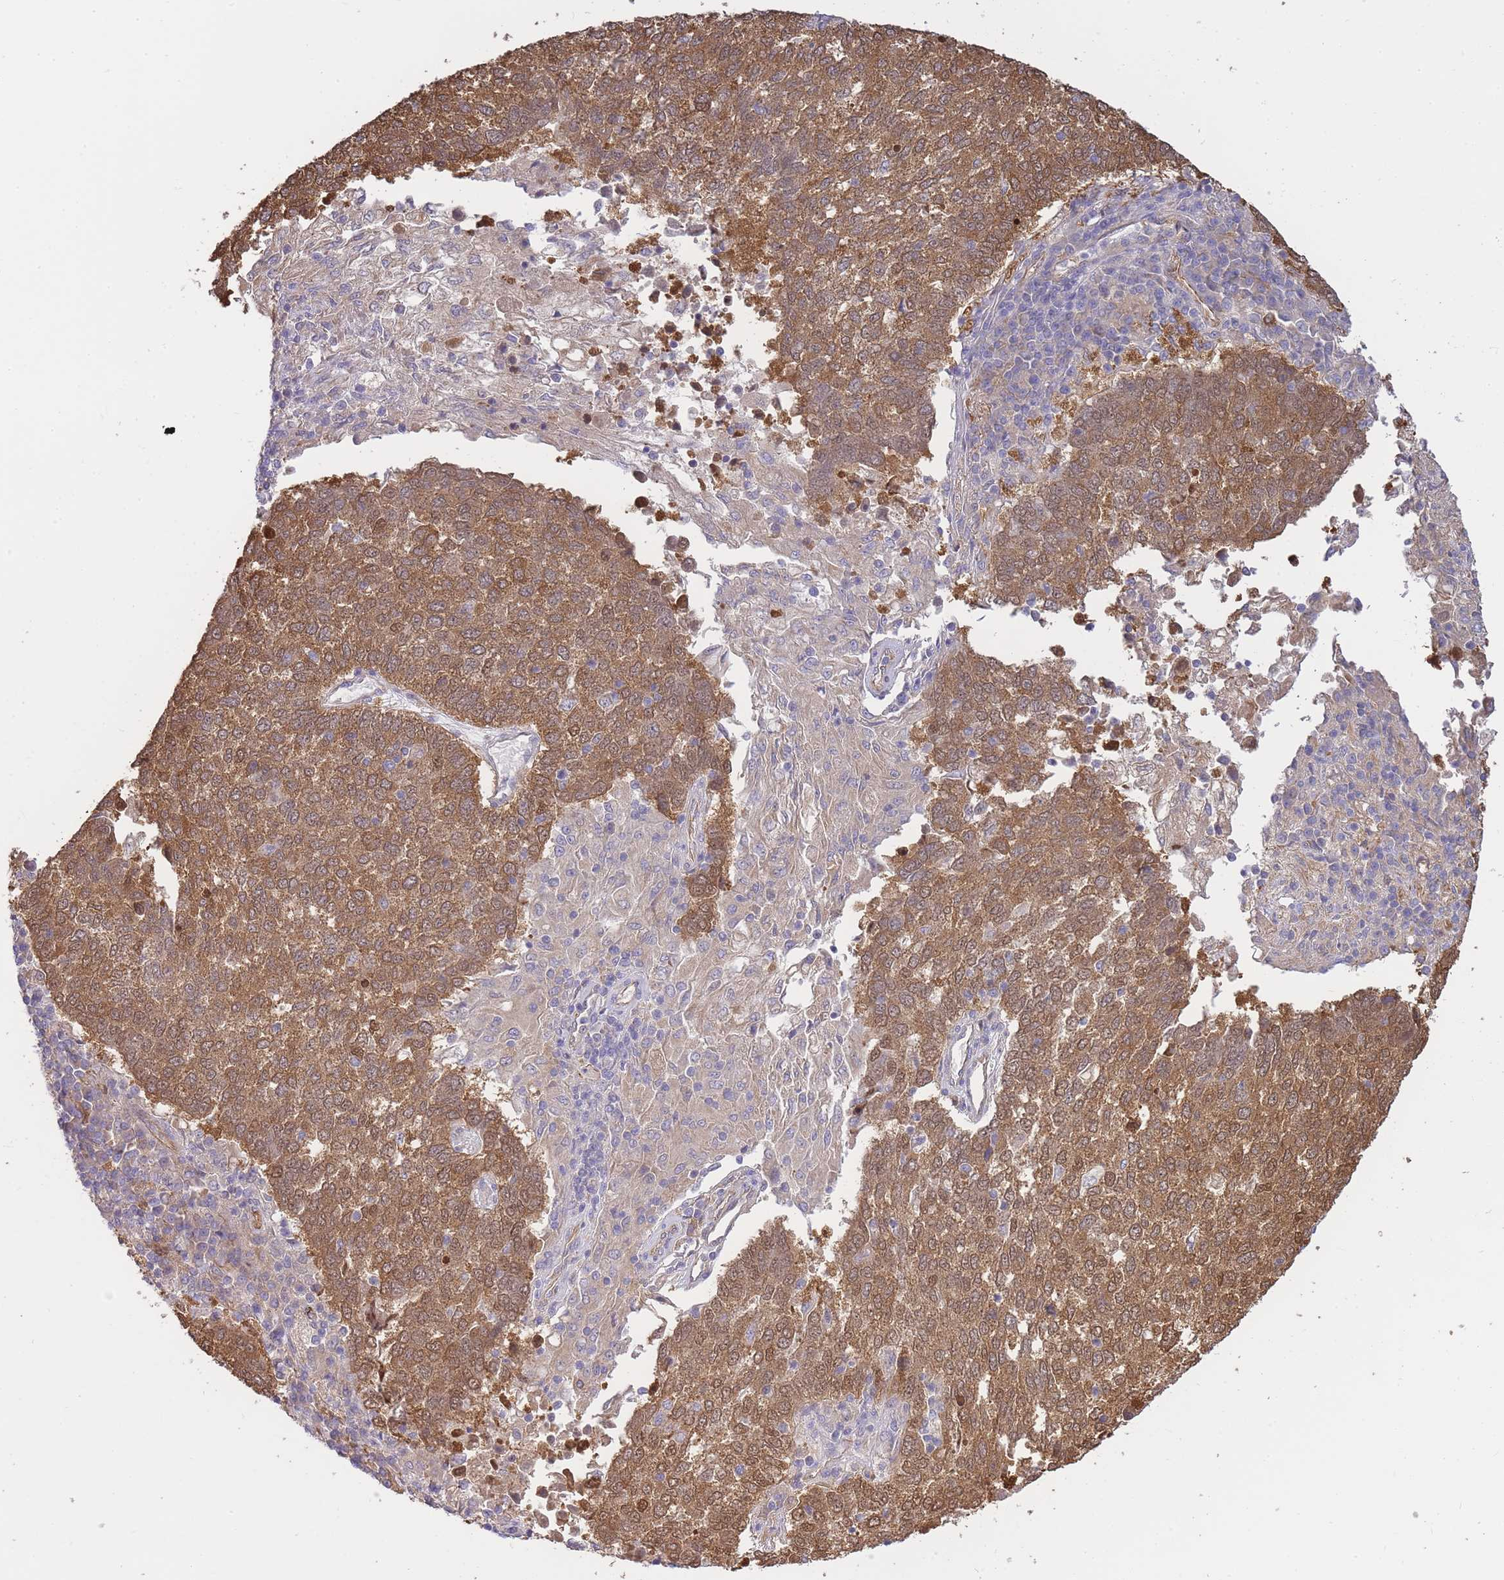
{"staining": {"intensity": "moderate", "quantity": ">75%", "location": "cytoplasmic/membranous"}, "tissue": "lung cancer", "cell_type": "Tumor cells", "image_type": "cancer", "snomed": [{"axis": "morphology", "description": "Squamous cell carcinoma, NOS"}, {"axis": "topography", "description": "Lung"}], "caption": "A histopathology image of human lung squamous cell carcinoma stained for a protein reveals moderate cytoplasmic/membranous brown staining in tumor cells.", "gene": "ECPAS", "patient": {"sex": "male", "age": 73}}